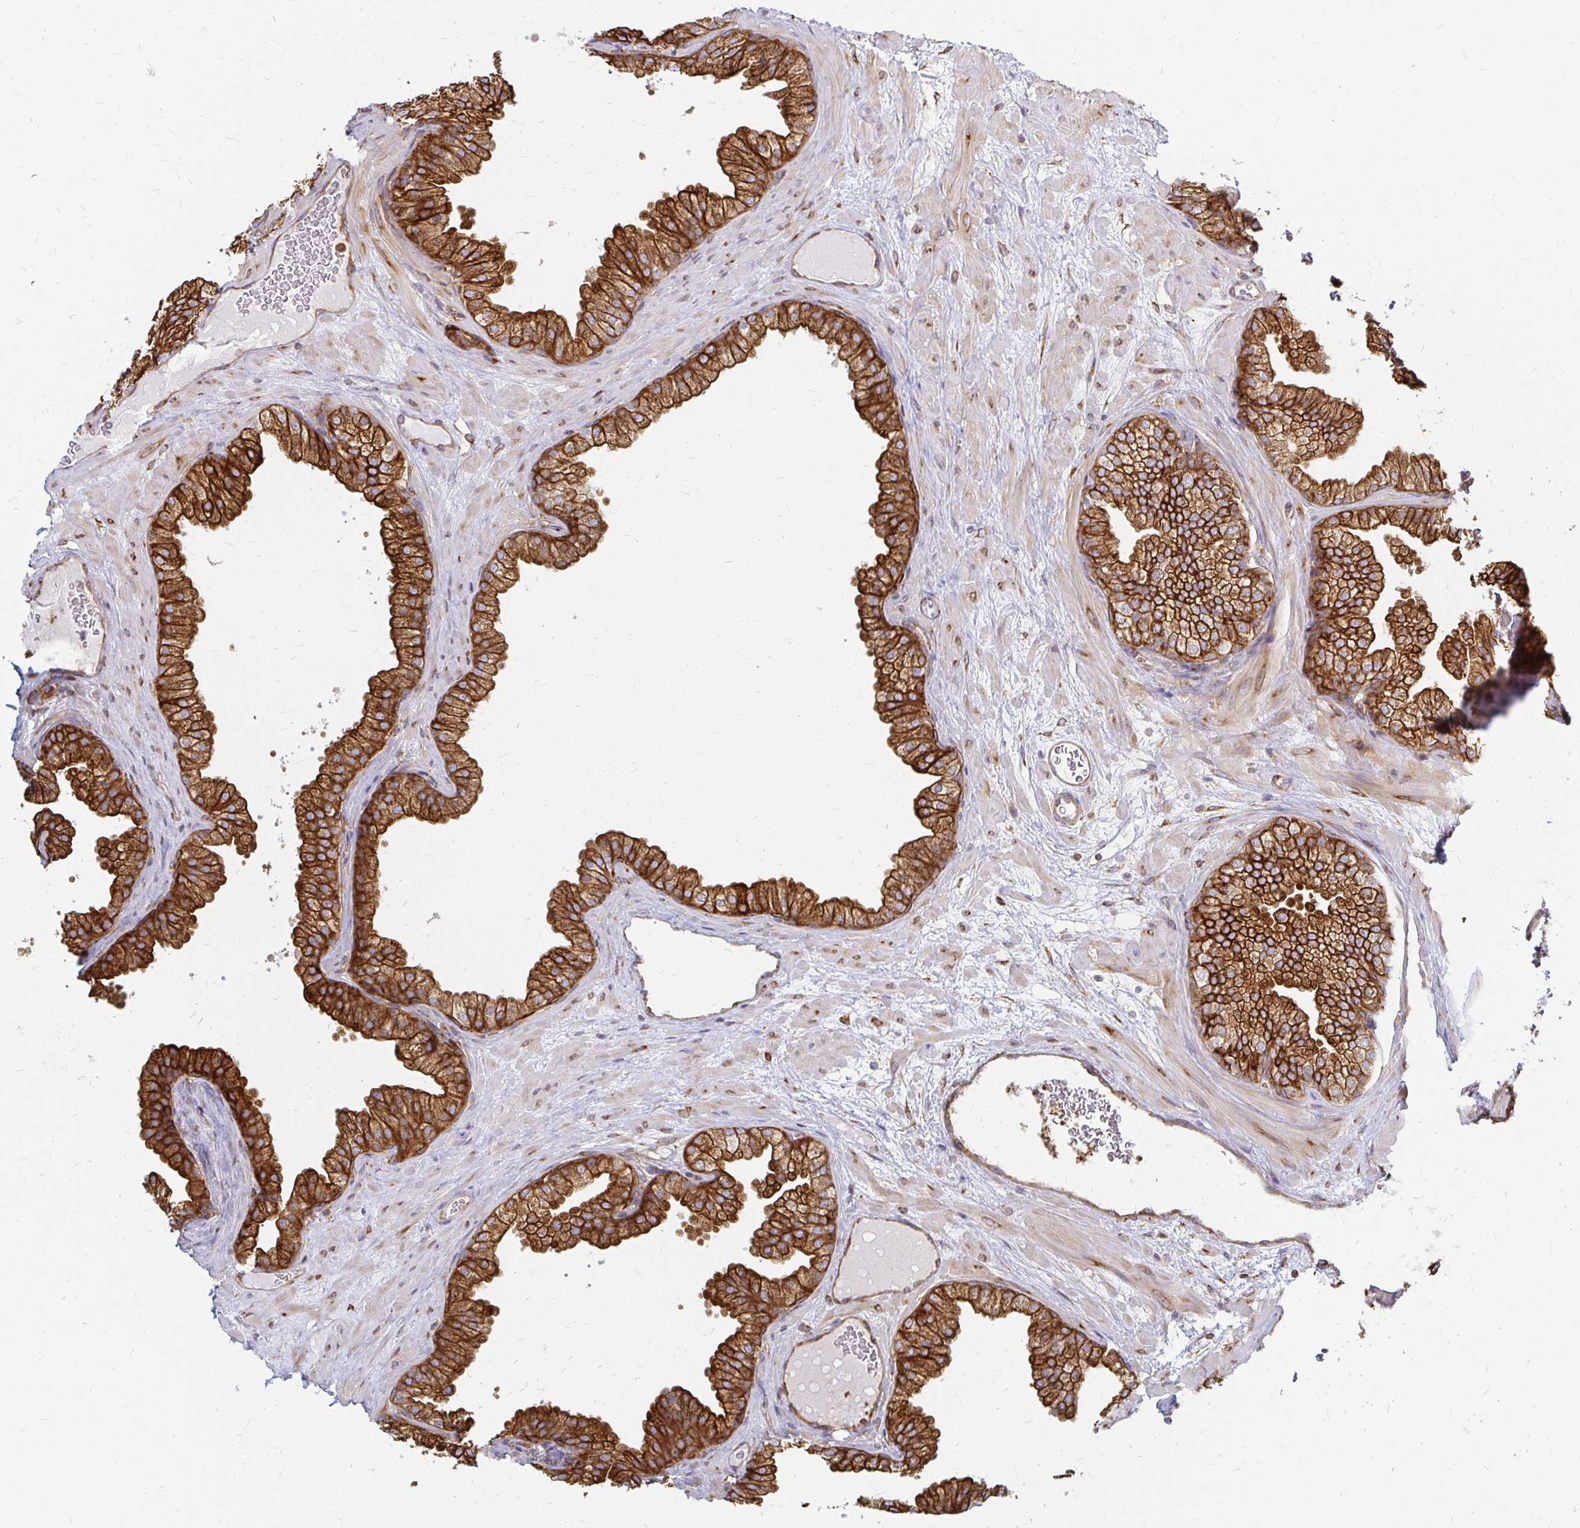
{"staining": {"intensity": "strong", "quantity": ">75%", "location": "cytoplasmic/membranous"}, "tissue": "prostate", "cell_type": "Glandular cells", "image_type": "normal", "snomed": [{"axis": "morphology", "description": "Normal tissue, NOS"}, {"axis": "topography", "description": "Prostate"}], "caption": "An immunohistochemistry (IHC) photomicrograph of unremarkable tissue is shown. Protein staining in brown labels strong cytoplasmic/membranous positivity in prostate within glandular cells.", "gene": "CAST", "patient": {"sex": "male", "age": 37}}